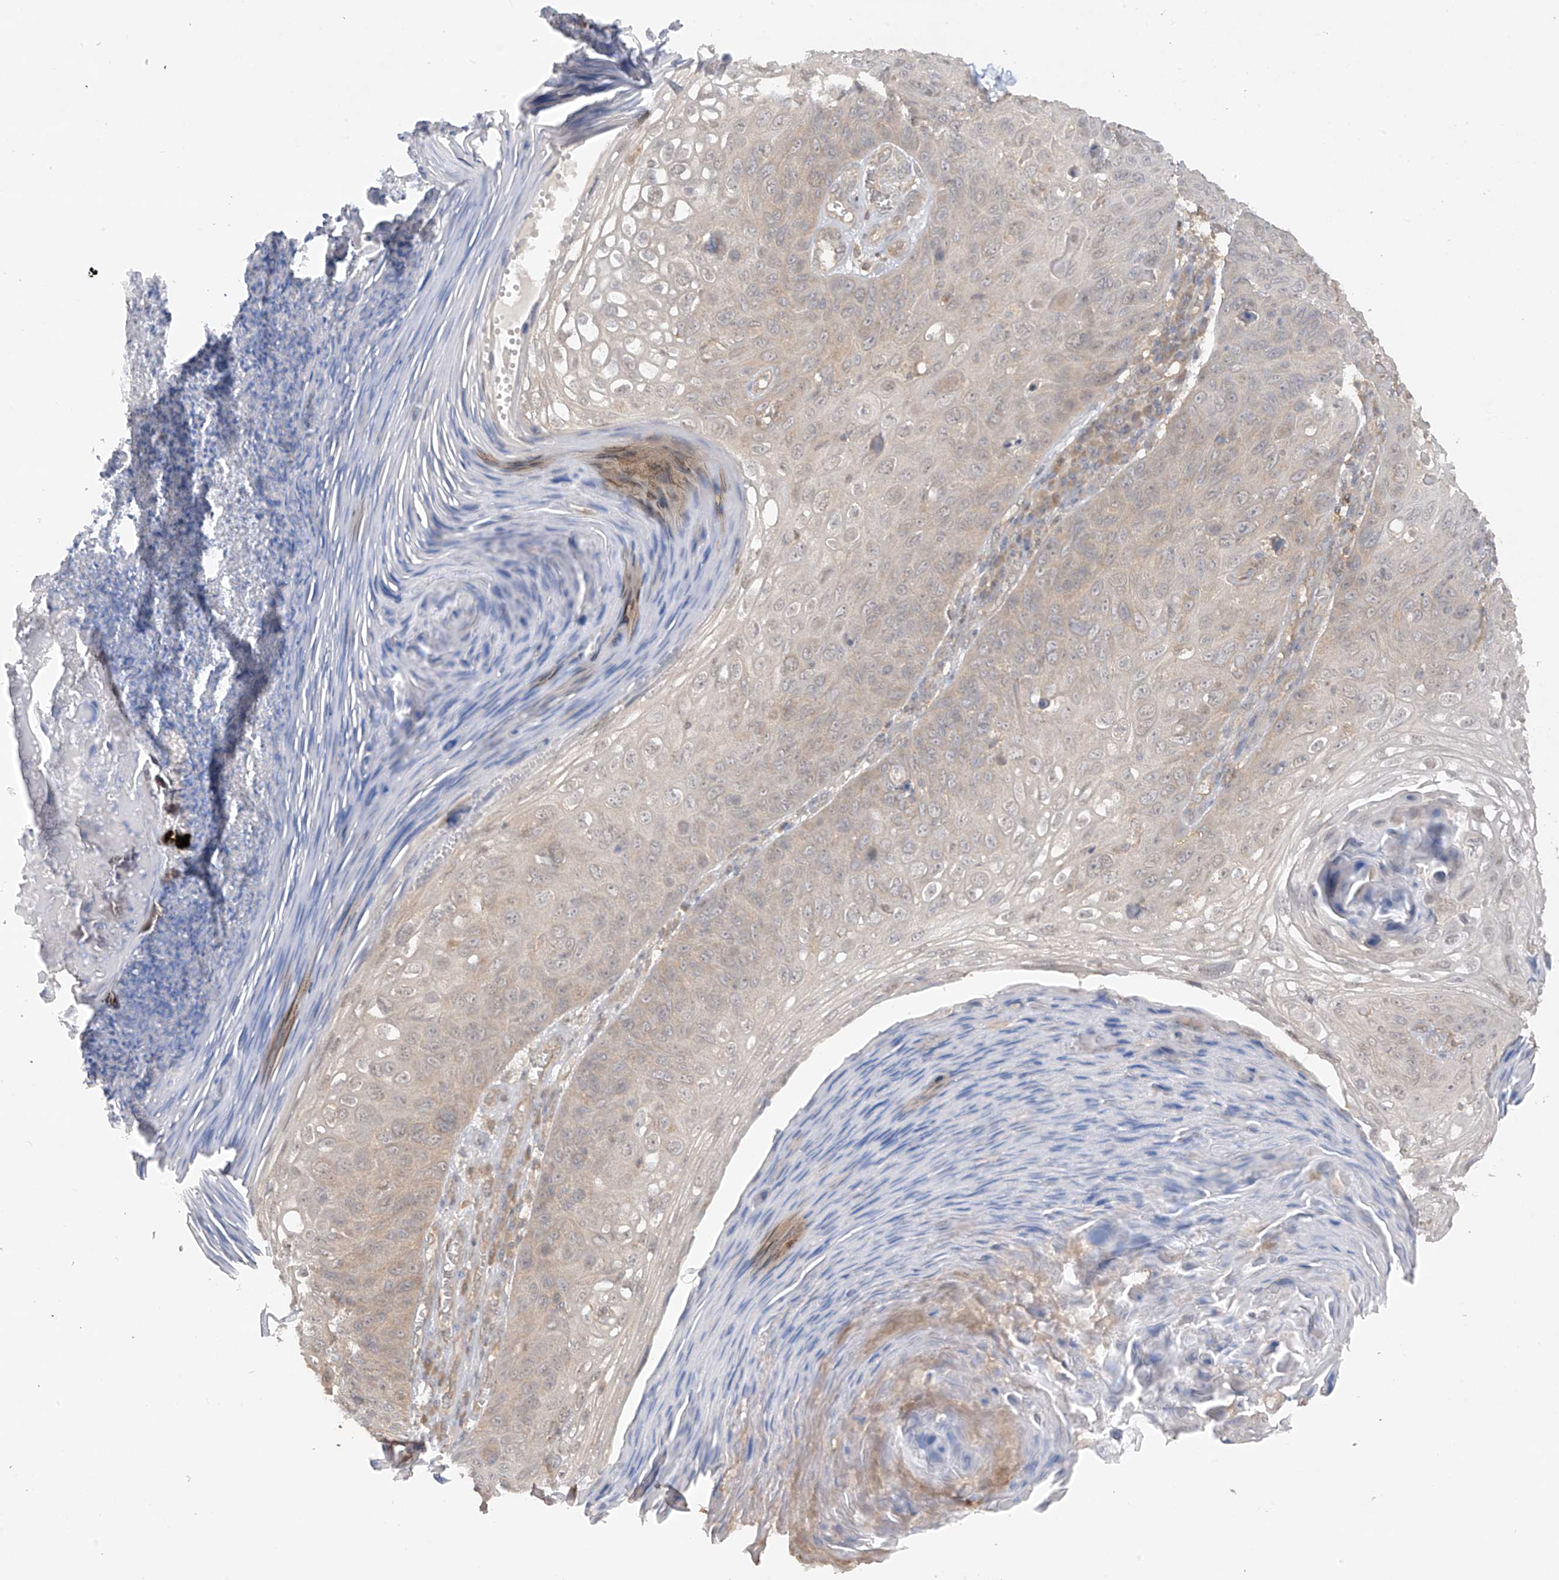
{"staining": {"intensity": "negative", "quantity": "none", "location": "none"}, "tissue": "skin cancer", "cell_type": "Tumor cells", "image_type": "cancer", "snomed": [{"axis": "morphology", "description": "Squamous cell carcinoma, NOS"}, {"axis": "topography", "description": "Skin"}], "caption": "A photomicrograph of skin cancer stained for a protein exhibits no brown staining in tumor cells.", "gene": "ANGEL2", "patient": {"sex": "female", "age": 90}}